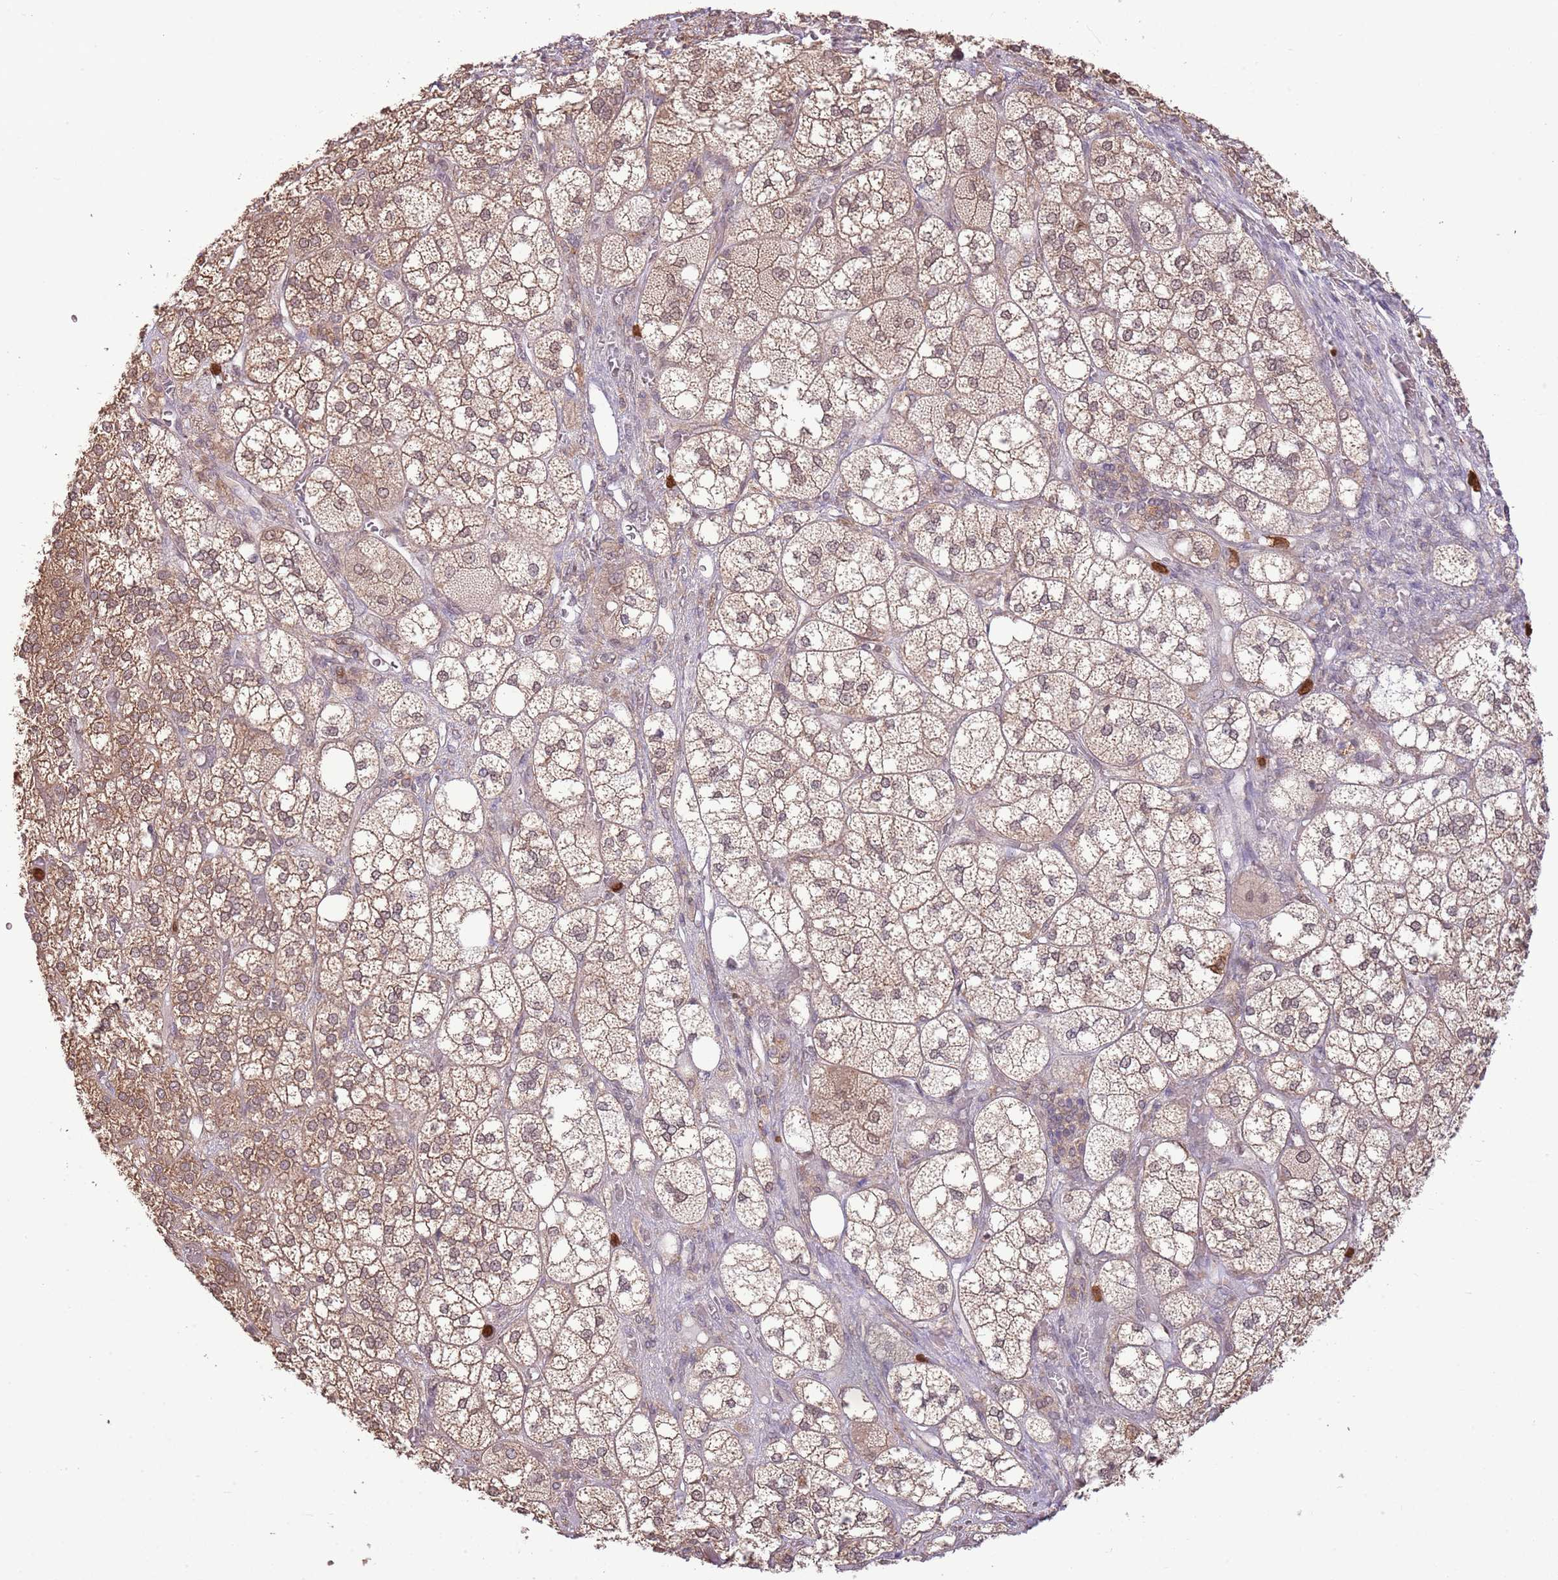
{"staining": {"intensity": "moderate", "quantity": ">75%", "location": "cytoplasmic/membranous,nuclear"}, "tissue": "adrenal gland", "cell_type": "Glandular cells", "image_type": "normal", "snomed": [{"axis": "morphology", "description": "Normal tissue, NOS"}, {"axis": "topography", "description": "Adrenal gland"}], "caption": "High-power microscopy captured an IHC image of benign adrenal gland, revealing moderate cytoplasmic/membranous,nuclear staining in approximately >75% of glandular cells.", "gene": "AMIGO1", "patient": {"sex": "male", "age": 61}}